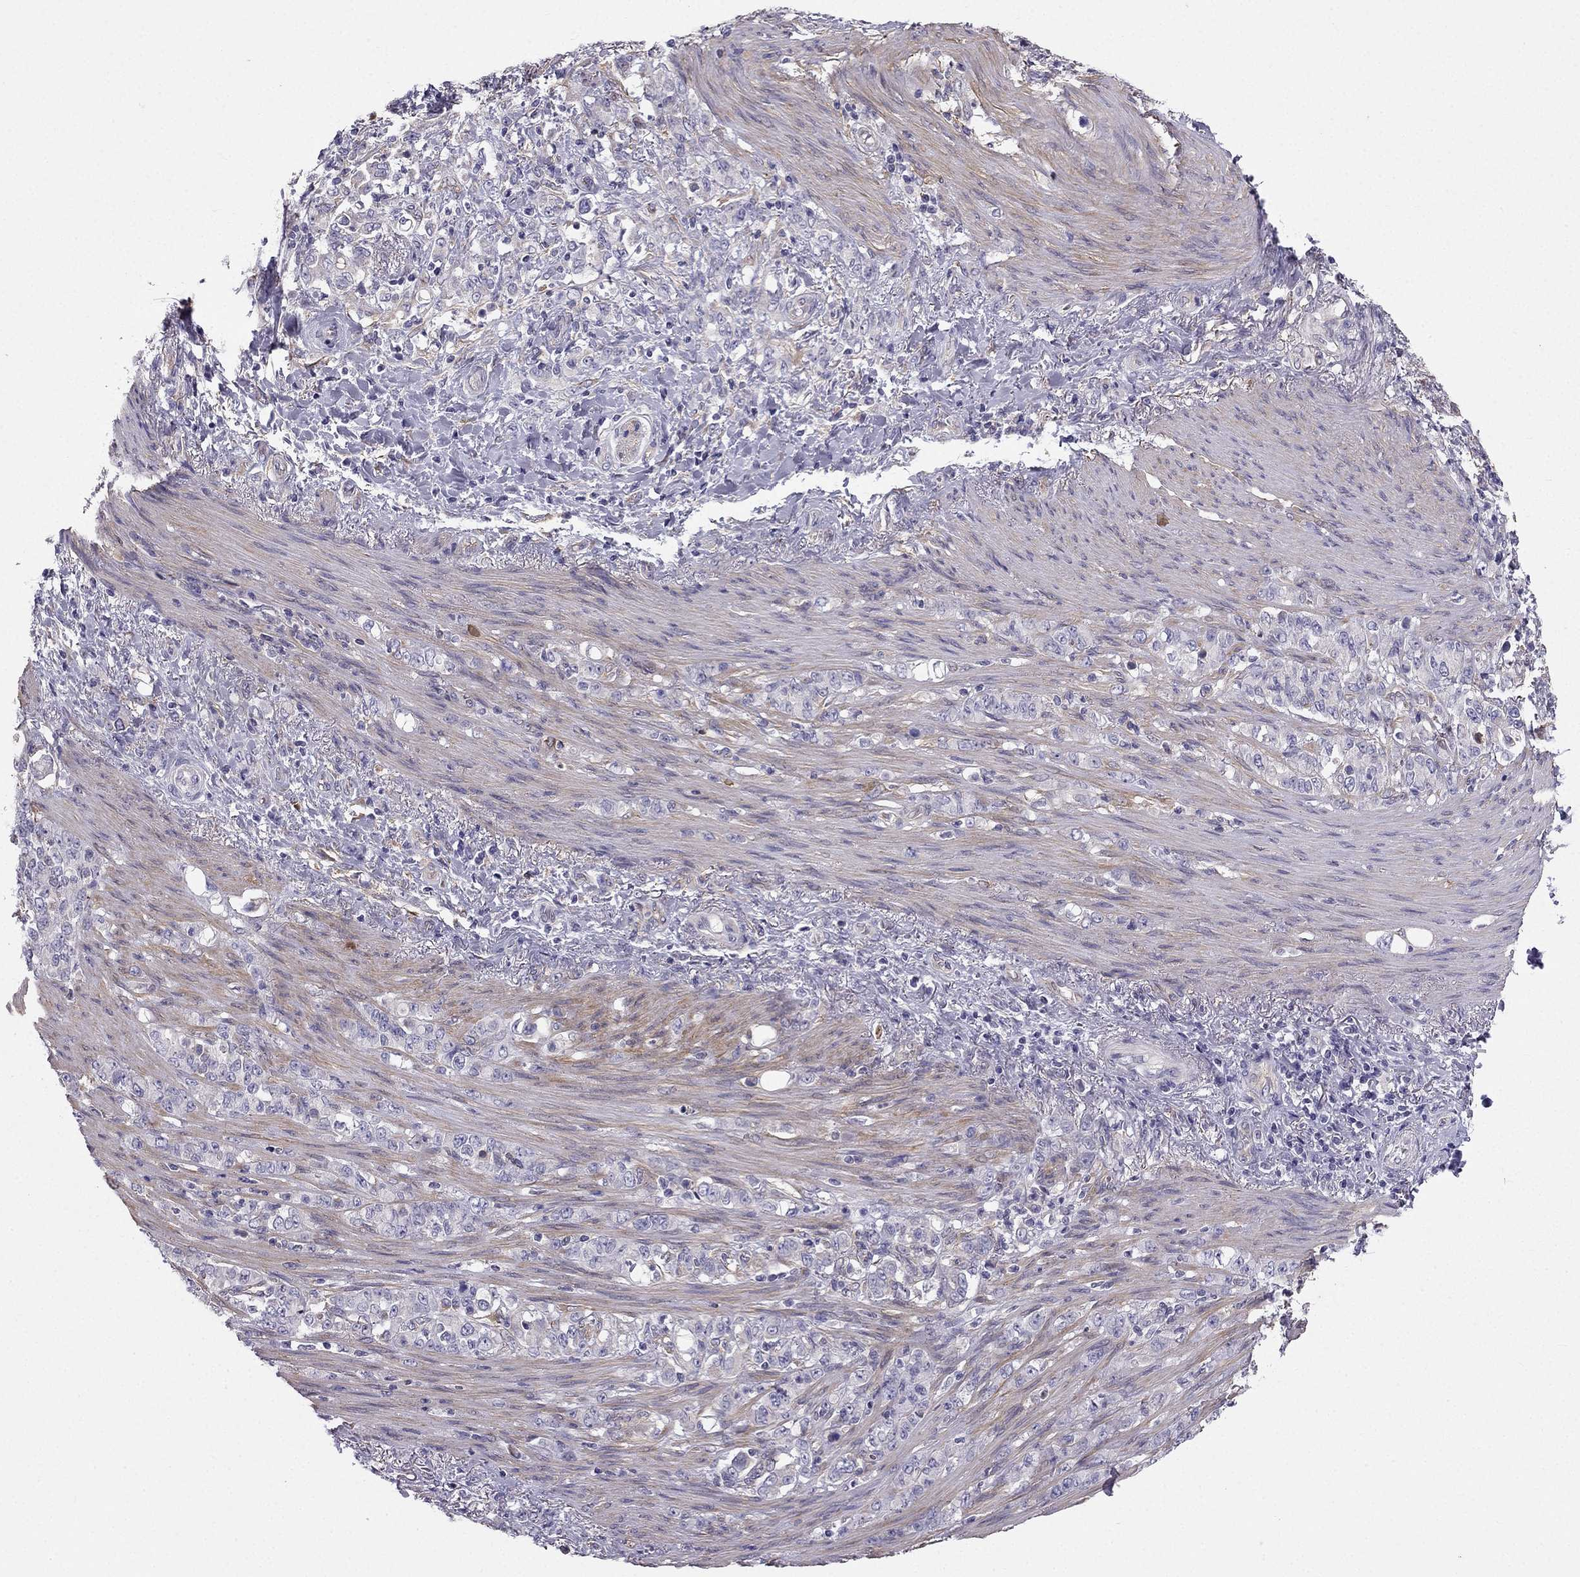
{"staining": {"intensity": "negative", "quantity": "none", "location": "none"}, "tissue": "stomach cancer", "cell_type": "Tumor cells", "image_type": "cancer", "snomed": [{"axis": "morphology", "description": "Adenocarcinoma, NOS"}, {"axis": "topography", "description": "Stomach"}], "caption": "Immunohistochemistry histopathology image of stomach cancer (adenocarcinoma) stained for a protein (brown), which displays no expression in tumor cells.", "gene": "SYT5", "patient": {"sex": "female", "age": 79}}